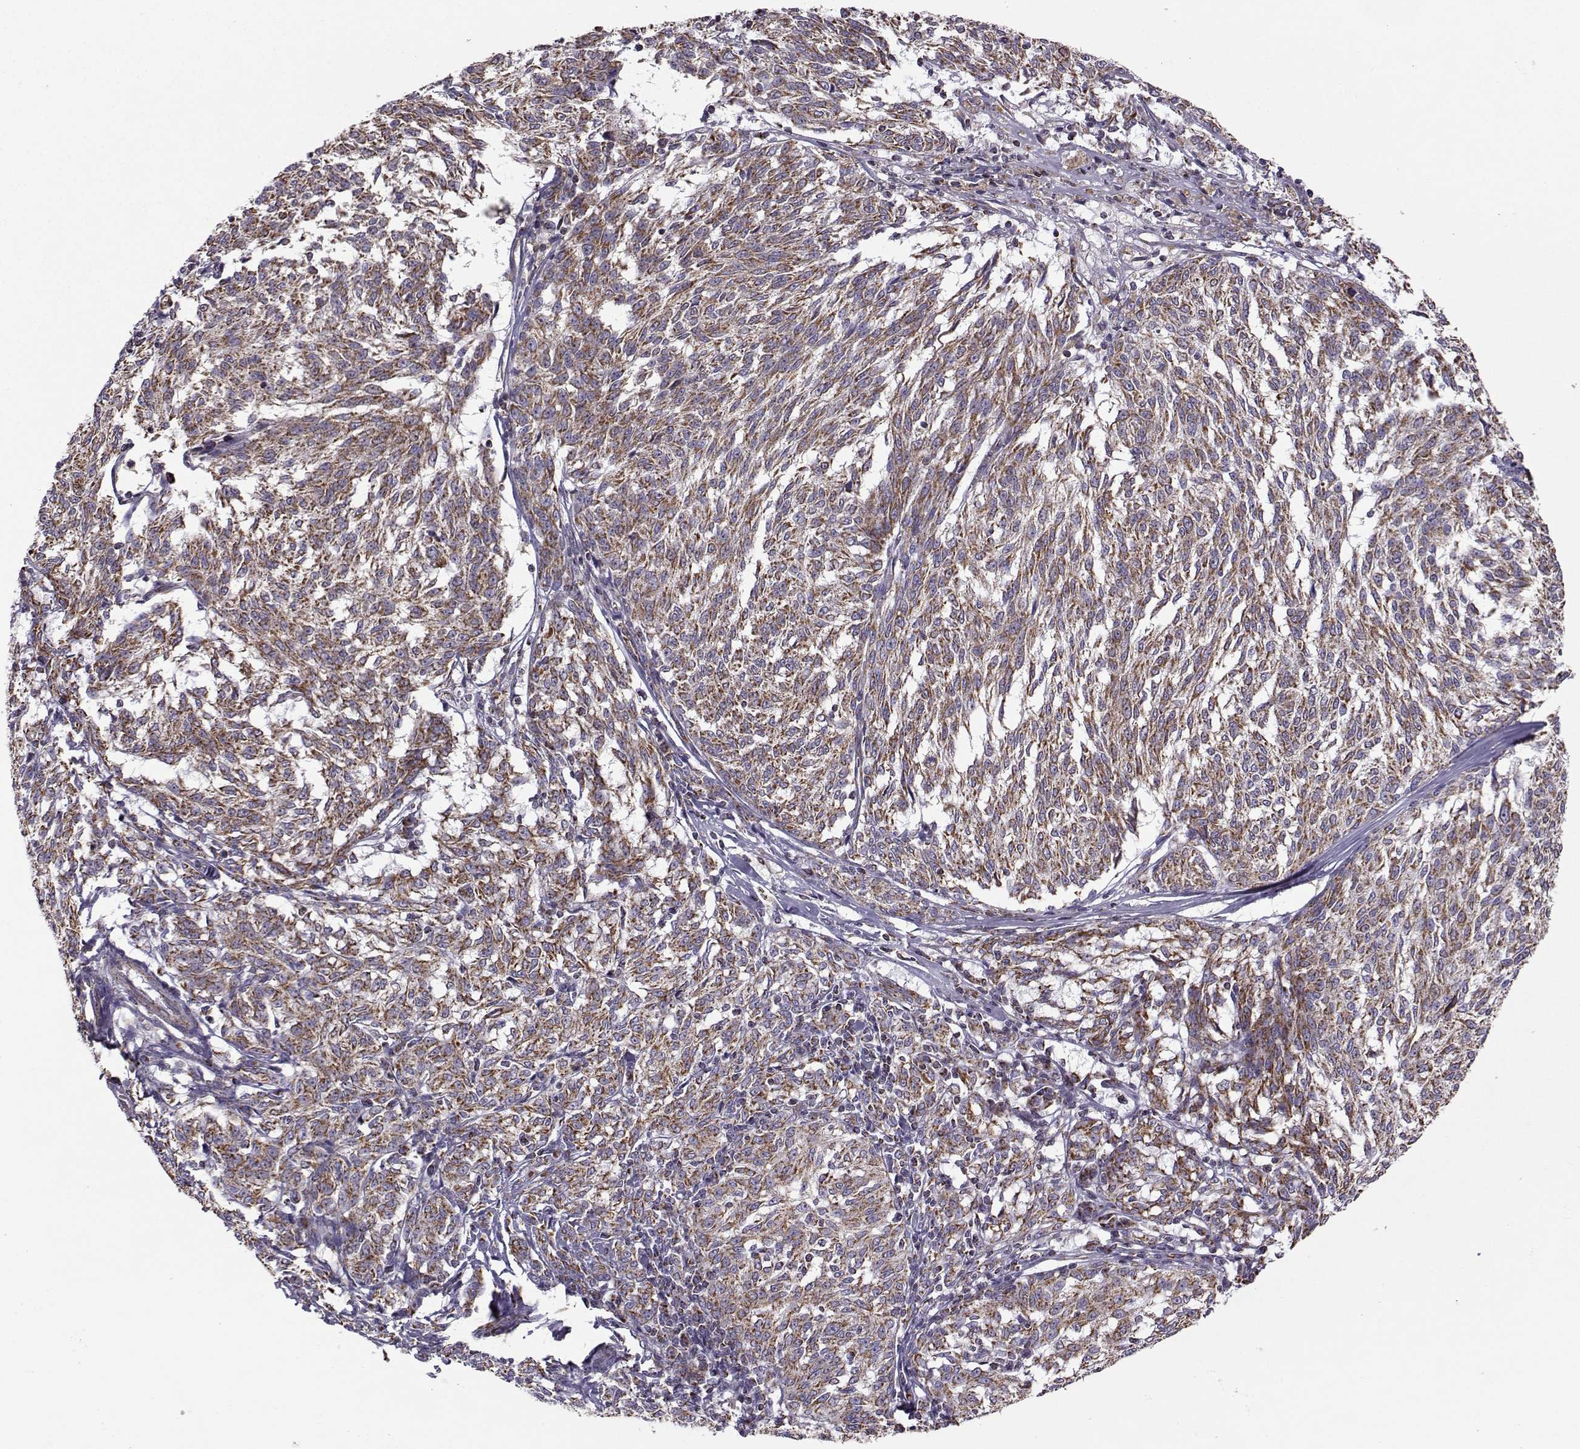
{"staining": {"intensity": "moderate", "quantity": ">75%", "location": "cytoplasmic/membranous"}, "tissue": "melanoma", "cell_type": "Tumor cells", "image_type": "cancer", "snomed": [{"axis": "morphology", "description": "Malignant melanoma, NOS"}, {"axis": "topography", "description": "Skin"}], "caption": "DAB immunohistochemical staining of malignant melanoma exhibits moderate cytoplasmic/membranous protein positivity in approximately >75% of tumor cells. The staining was performed using DAB (3,3'-diaminobenzidine) to visualize the protein expression in brown, while the nuclei were stained in blue with hematoxylin (Magnification: 20x).", "gene": "NECAB3", "patient": {"sex": "female", "age": 72}}